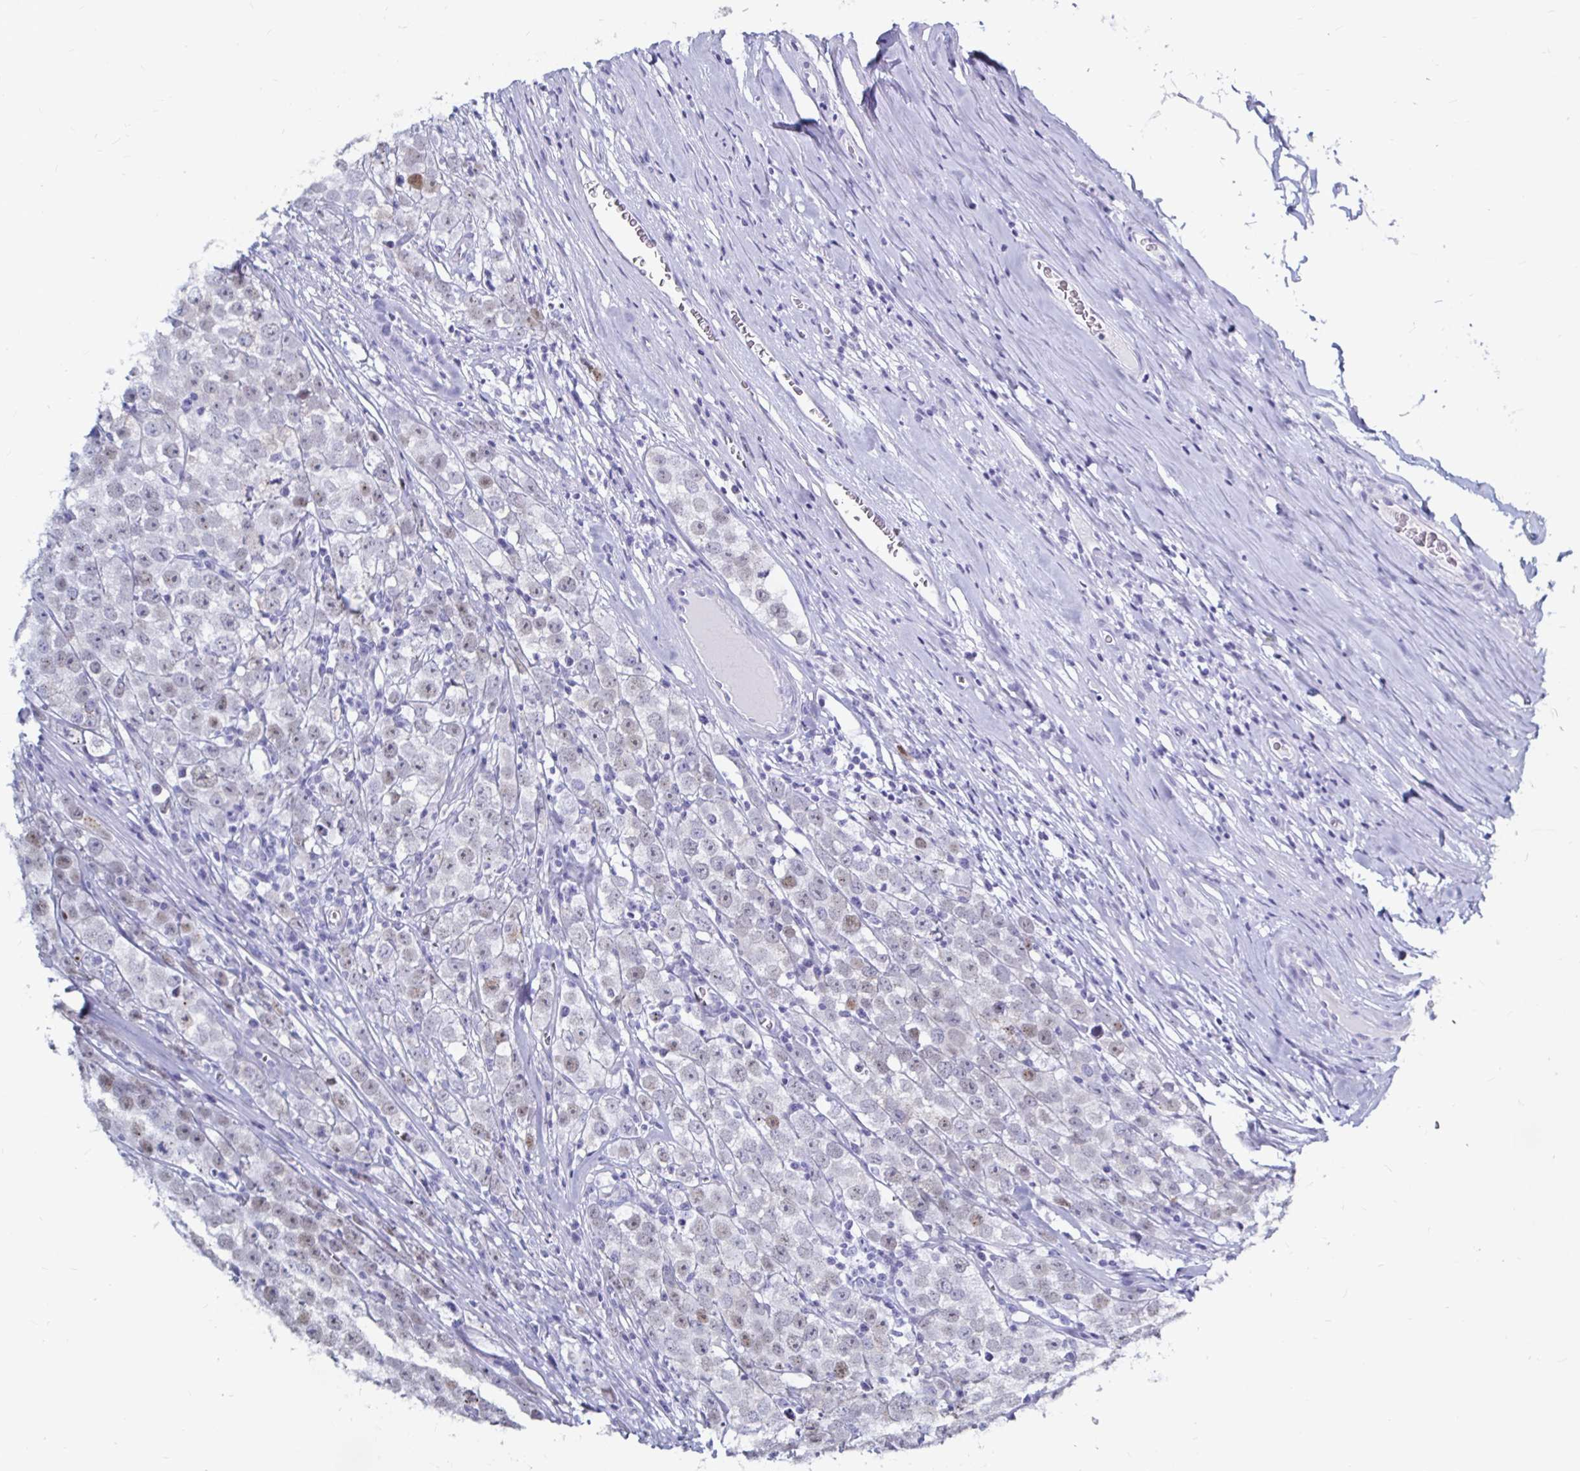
{"staining": {"intensity": "moderate", "quantity": "25%-75%", "location": "nuclear"}, "tissue": "testis cancer", "cell_type": "Tumor cells", "image_type": "cancer", "snomed": [{"axis": "morphology", "description": "Seminoma, NOS"}, {"axis": "morphology", "description": "Carcinoma, Embryonal, NOS"}, {"axis": "topography", "description": "Testis"}], "caption": "This is an image of immunohistochemistry (IHC) staining of testis cancer (seminoma), which shows moderate positivity in the nuclear of tumor cells.", "gene": "LUZP4", "patient": {"sex": "male", "age": 52}}